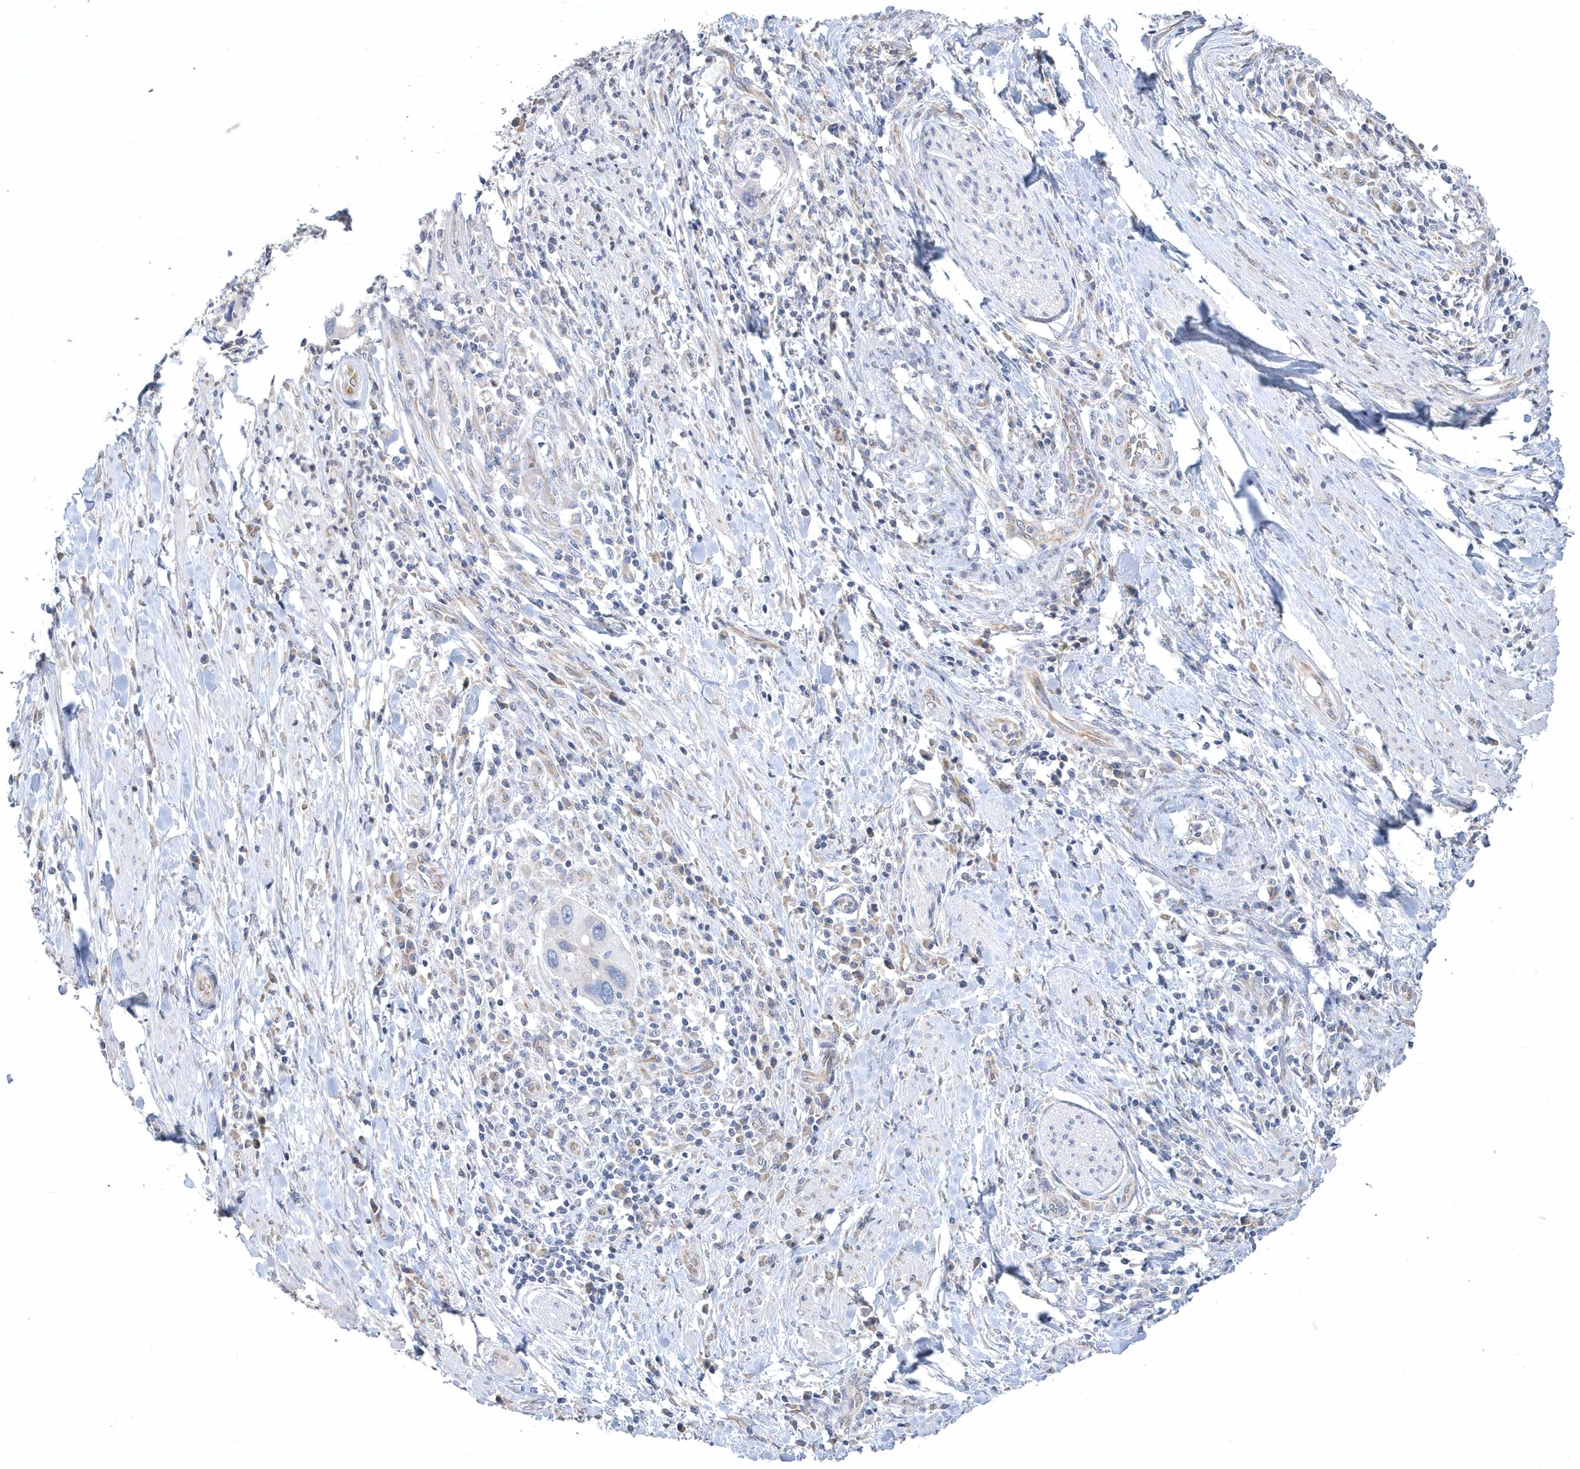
{"staining": {"intensity": "negative", "quantity": "none", "location": "none"}, "tissue": "cervical cancer", "cell_type": "Tumor cells", "image_type": "cancer", "snomed": [{"axis": "morphology", "description": "Squamous cell carcinoma, NOS"}, {"axis": "topography", "description": "Cervix"}], "caption": "High magnification brightfield microscopy of squamous cell carcinoma (cervical) stained with DAB (3,3'-diaminobenzidine) (brown) and counterstained with hematoxylin (blue): tumor cells show no significant staining.", "gene": "DGAT1", "patient": {"sex": "female", "age": 38}}